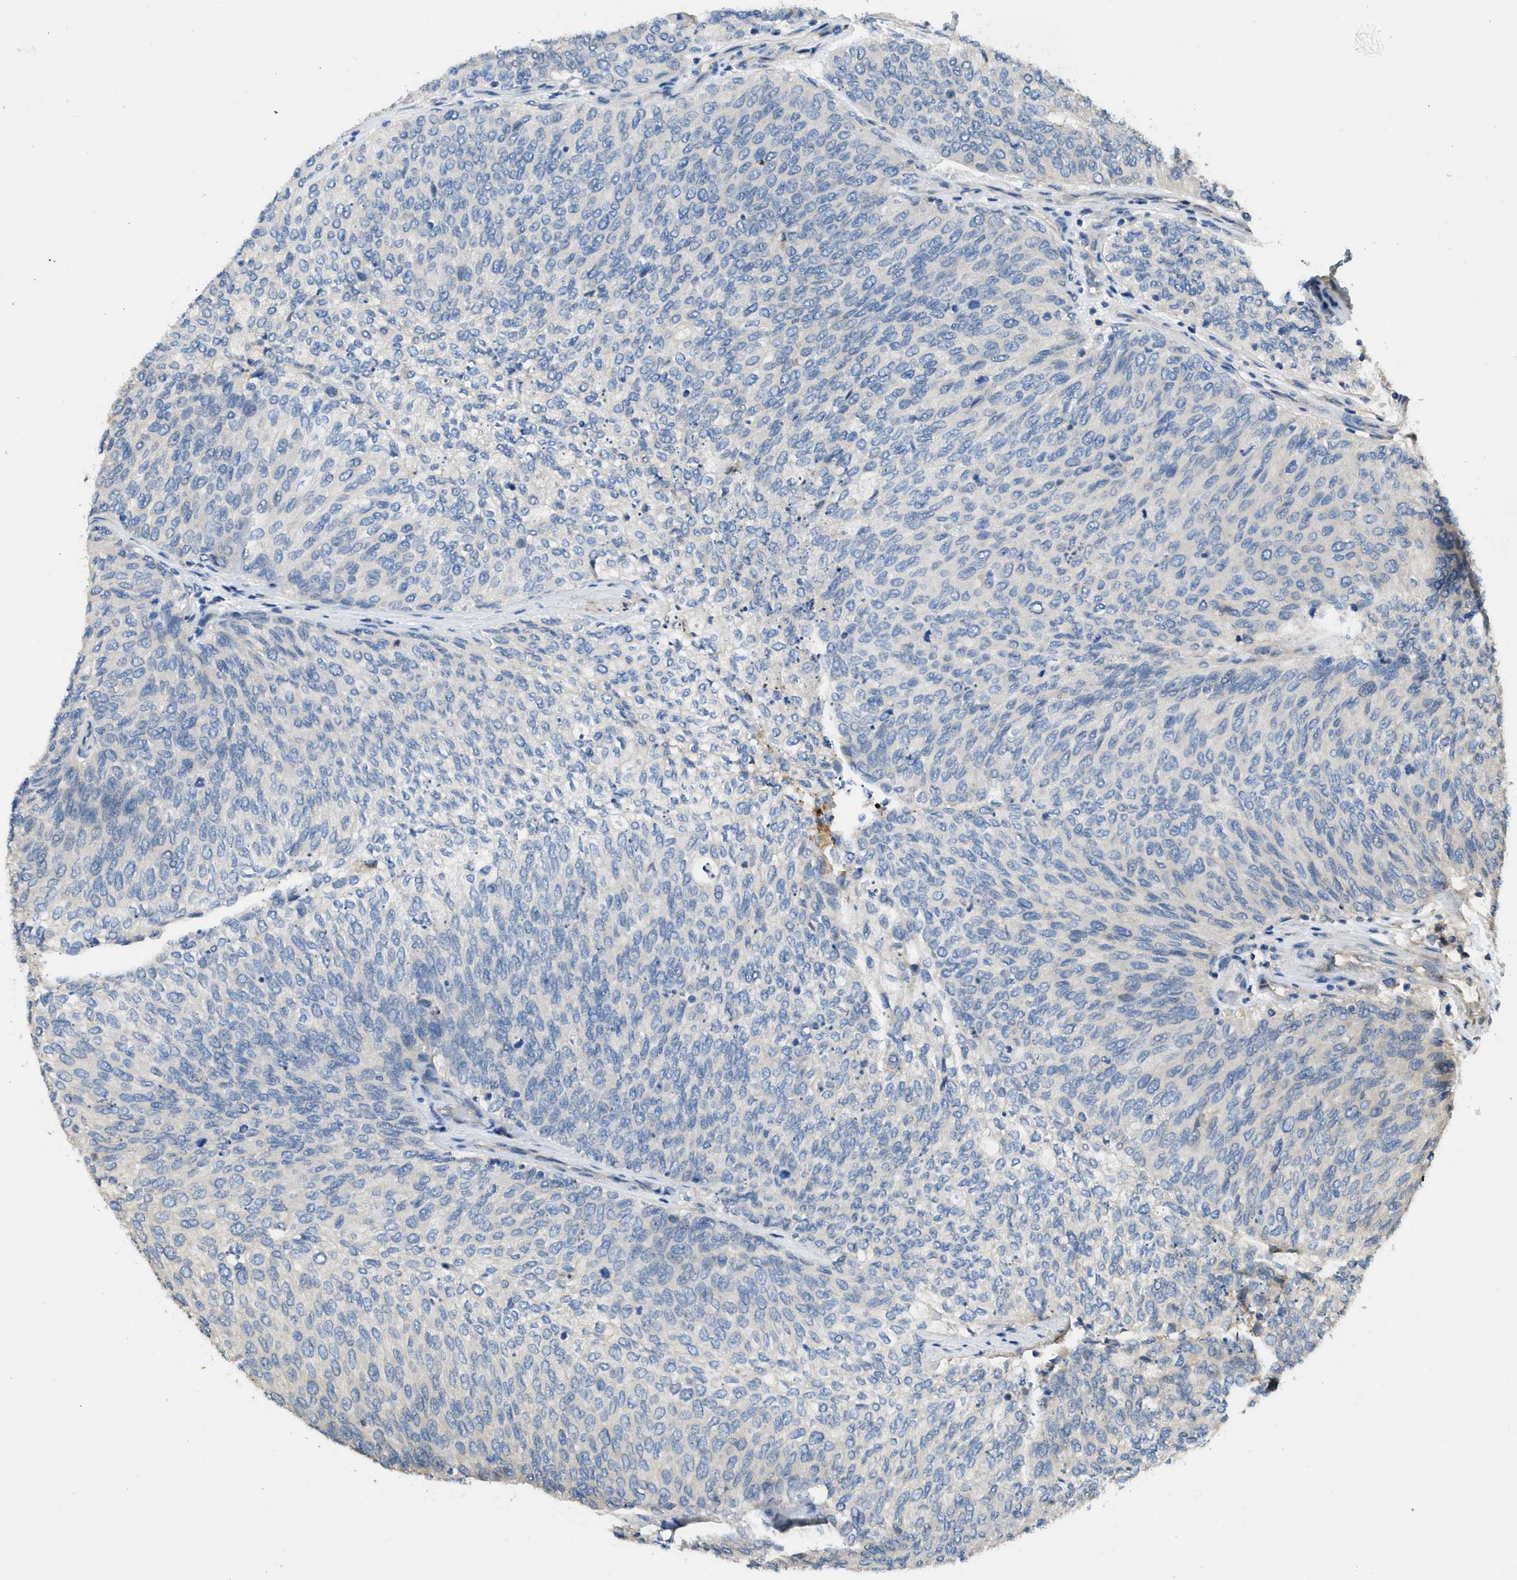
{"staining": {"intensity": "negative", "quantity": "none", "location": "none"}, "tissue": "urothelial cancer", "cell_type": "Tumor cells", "image_type": "cancer", "snomed": [{"axis": "morphology", "description": "Urothelial carcinoma, Low grade"}, {"axis": "topography", "description": "Urinary bladder"}], "caption": "High magnification brightfield microscopy of urothelial cancer stained with DAB (3,3'-diaminobenzidine) (brown) and counterstained with hematoxylin (blue): tumor cells show no significant expression.", "gene": "RIPK2", "patient": {"sex": "female", "age": 79}}